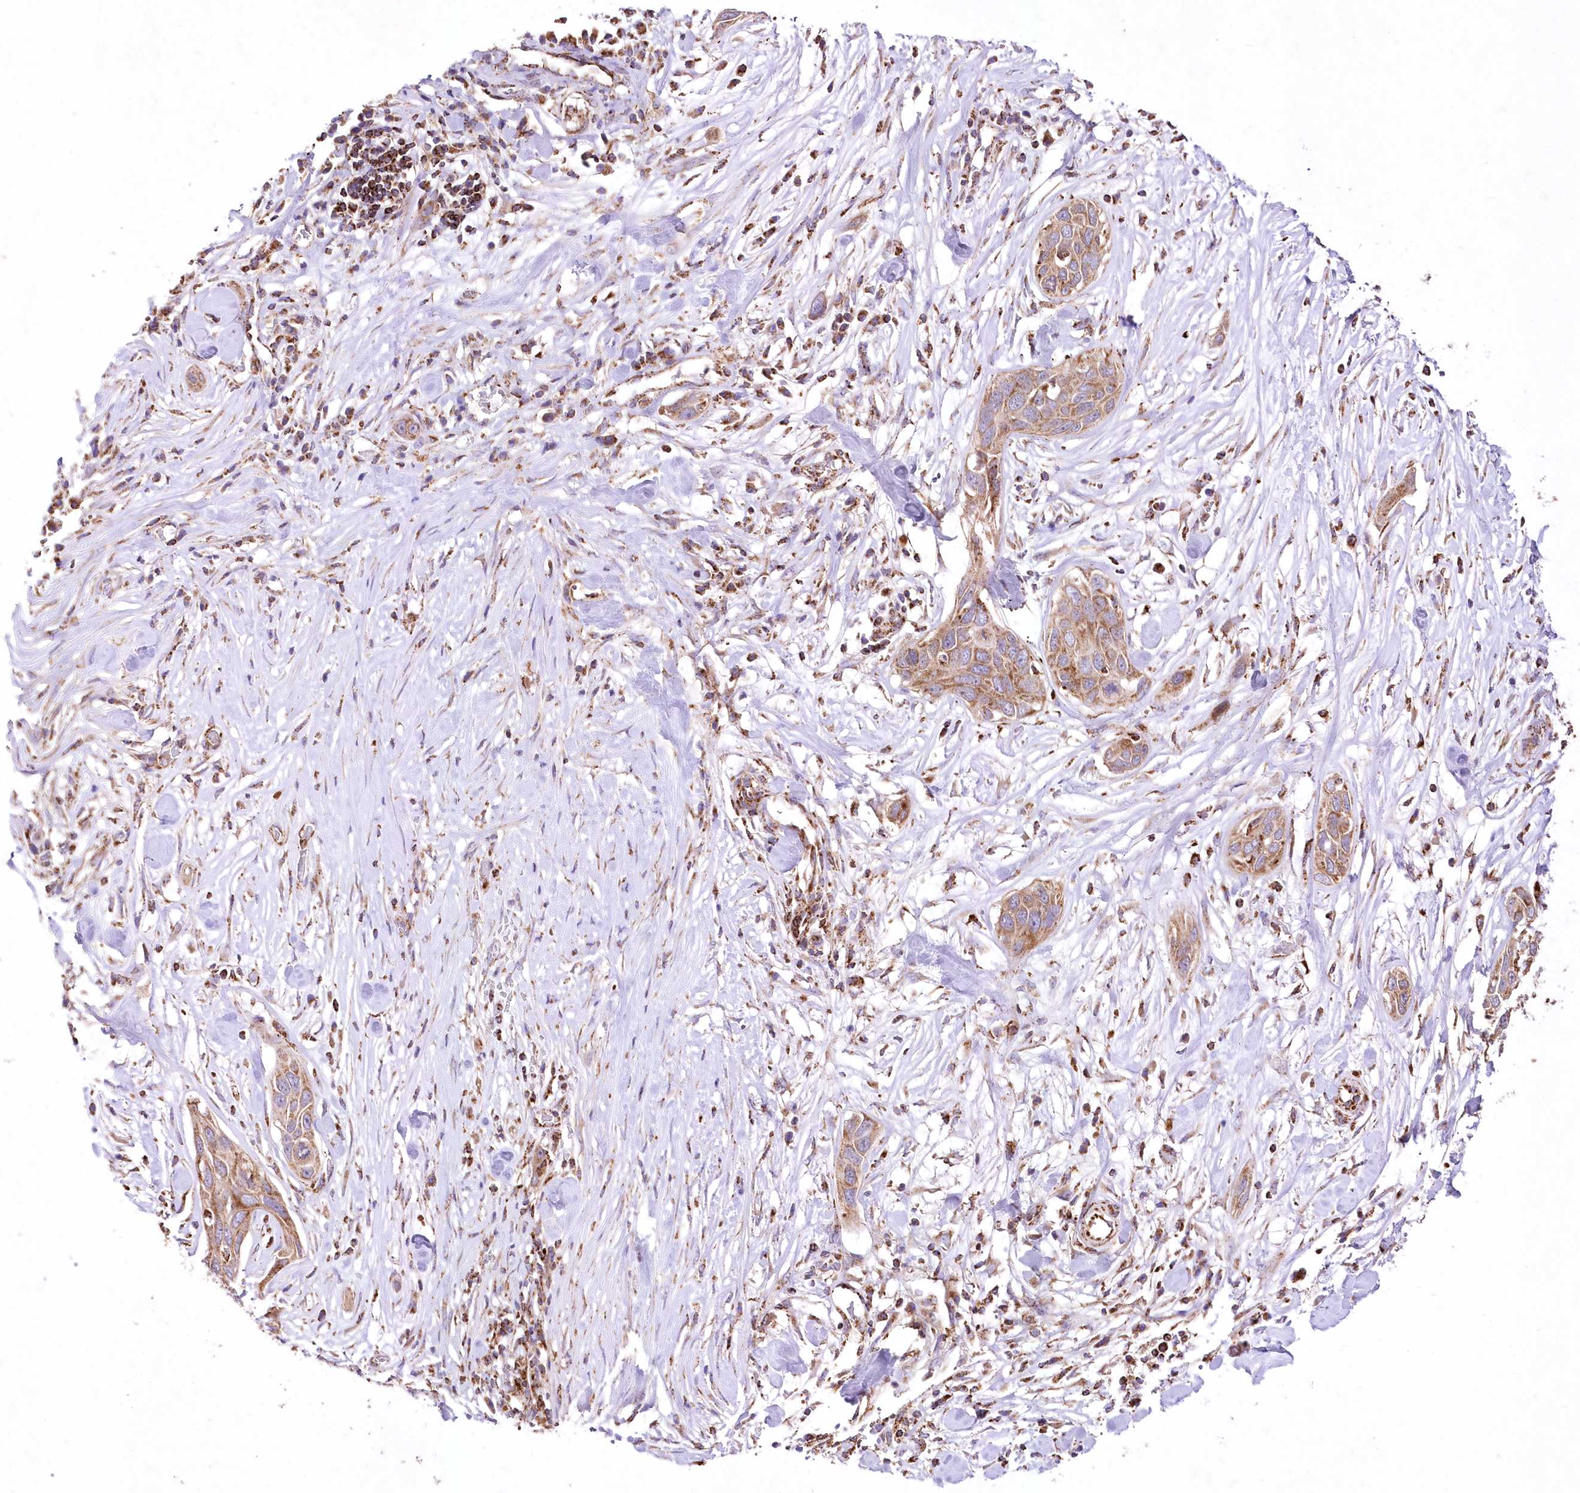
{"staining": {"intensity": "moderate", "quantity": ">75%", "location": "cytoplasmic/membranous"}, "tissue": "pancreatic cancer", "cell_type": "Tumor cells", "image_type": "cancer", "snomed": [{"axis": "morphology", "description": "Adenocarcinoma, NOS"}, {"axis": "topography", "description": "Pancreas"}], "caption": "DAB (3,3'-diaminobenzidine) immunohistochemical staining of pancreatic cancer displays moderate cytoplasmic/membranous protein staining in about >75% of tumor cells. The staining was performed using DAB, with brown indicating positive protein expression. Nuclei are stained blue with hematoxylin.", "gene": "ASNSD1", "patient": {"sex": "female", "age": 60}}